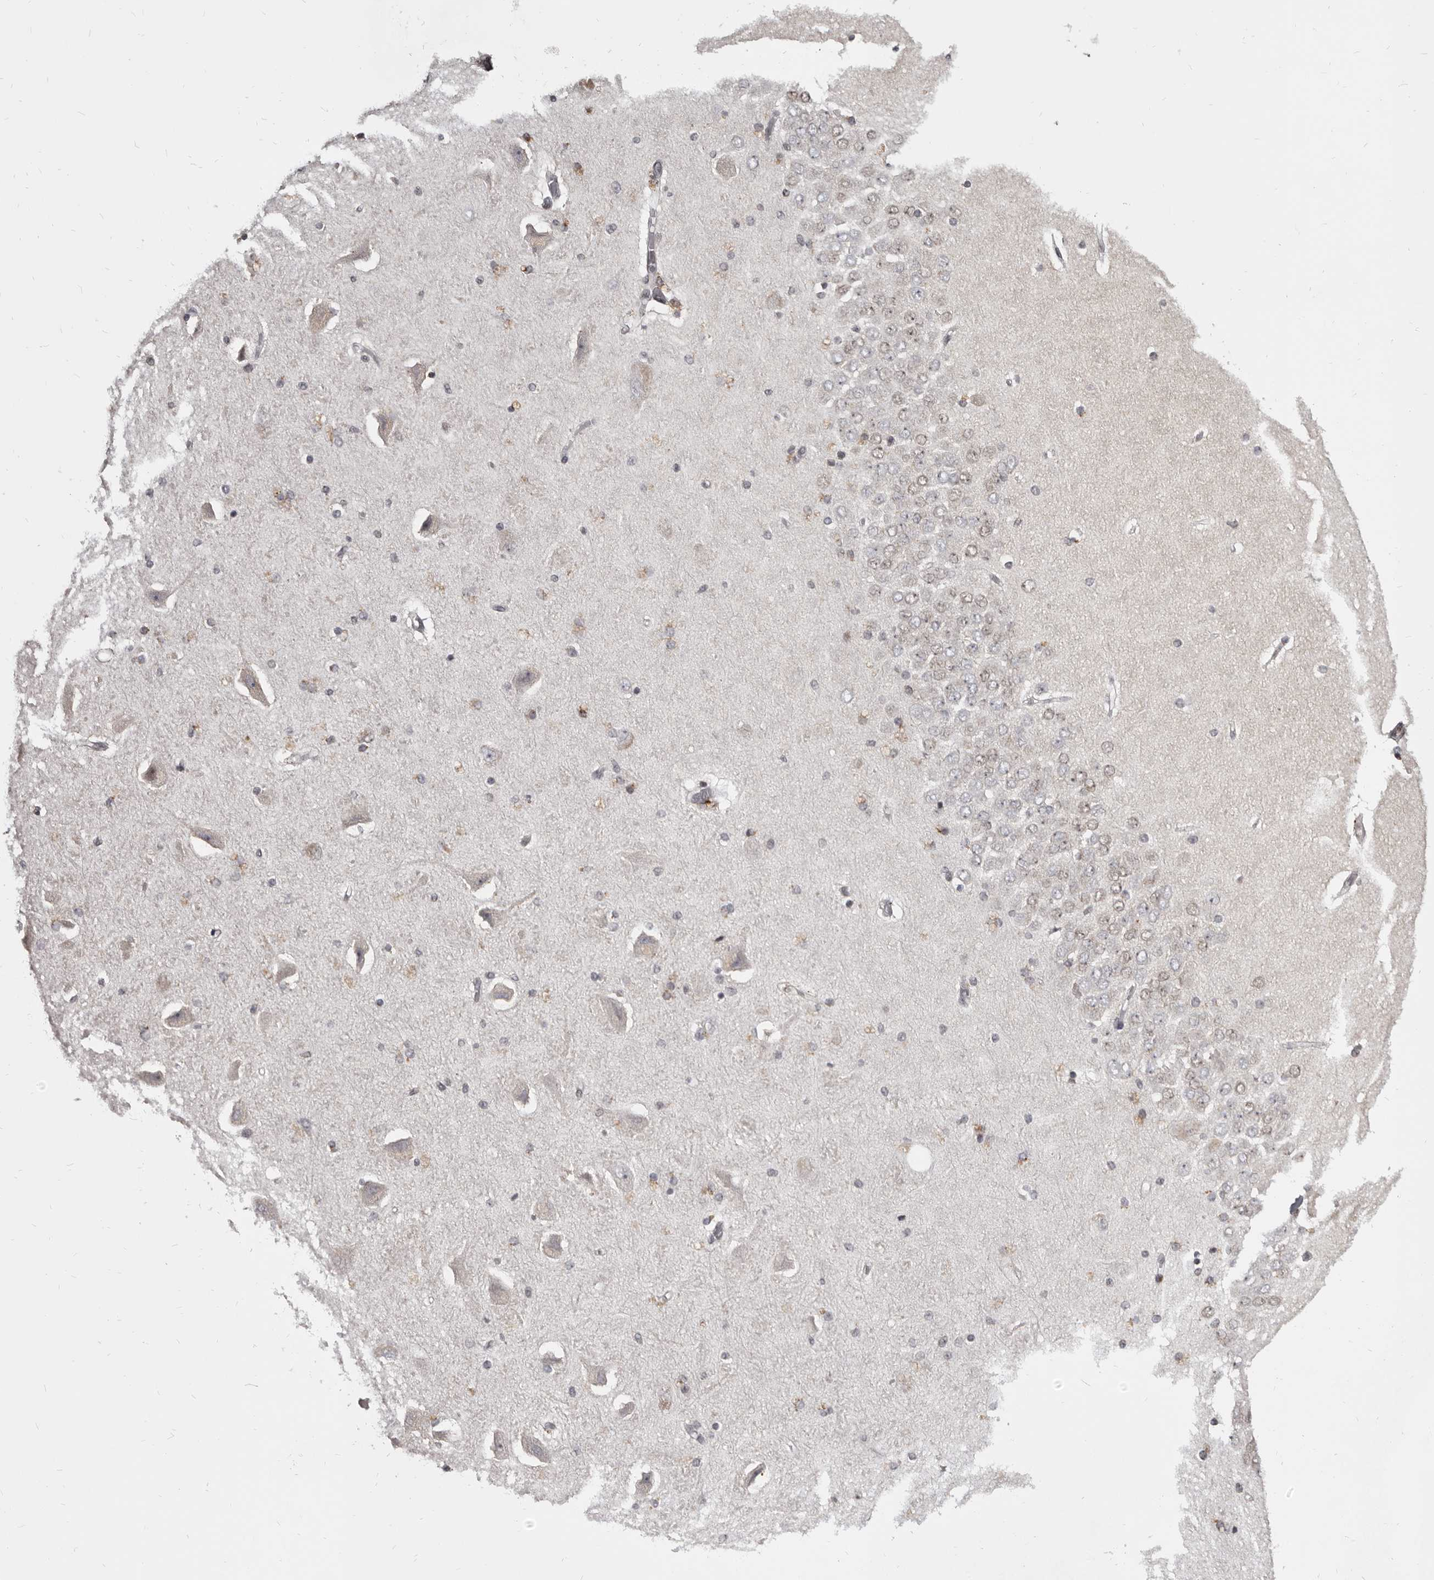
{"staining": {"intensity": "weak", "quantity": "<25%", "location": "cytoplasmic/membranous"}, "tissue": "hippocampus", "cell_type": "Glial cells", "image_type": "normal", "snomed": [{"axis": "morphology", "description": "Normal tissue, NOS"}, {"axis": "topography", "description": "Hippocampus"}], "caption": "This is an immunohistochemistry histopathology image of unremarkable human hippocampus. There is no expression in glial cells.", "gene": "THUMPD1", "patient": {"sex": "female", "age": 54}}